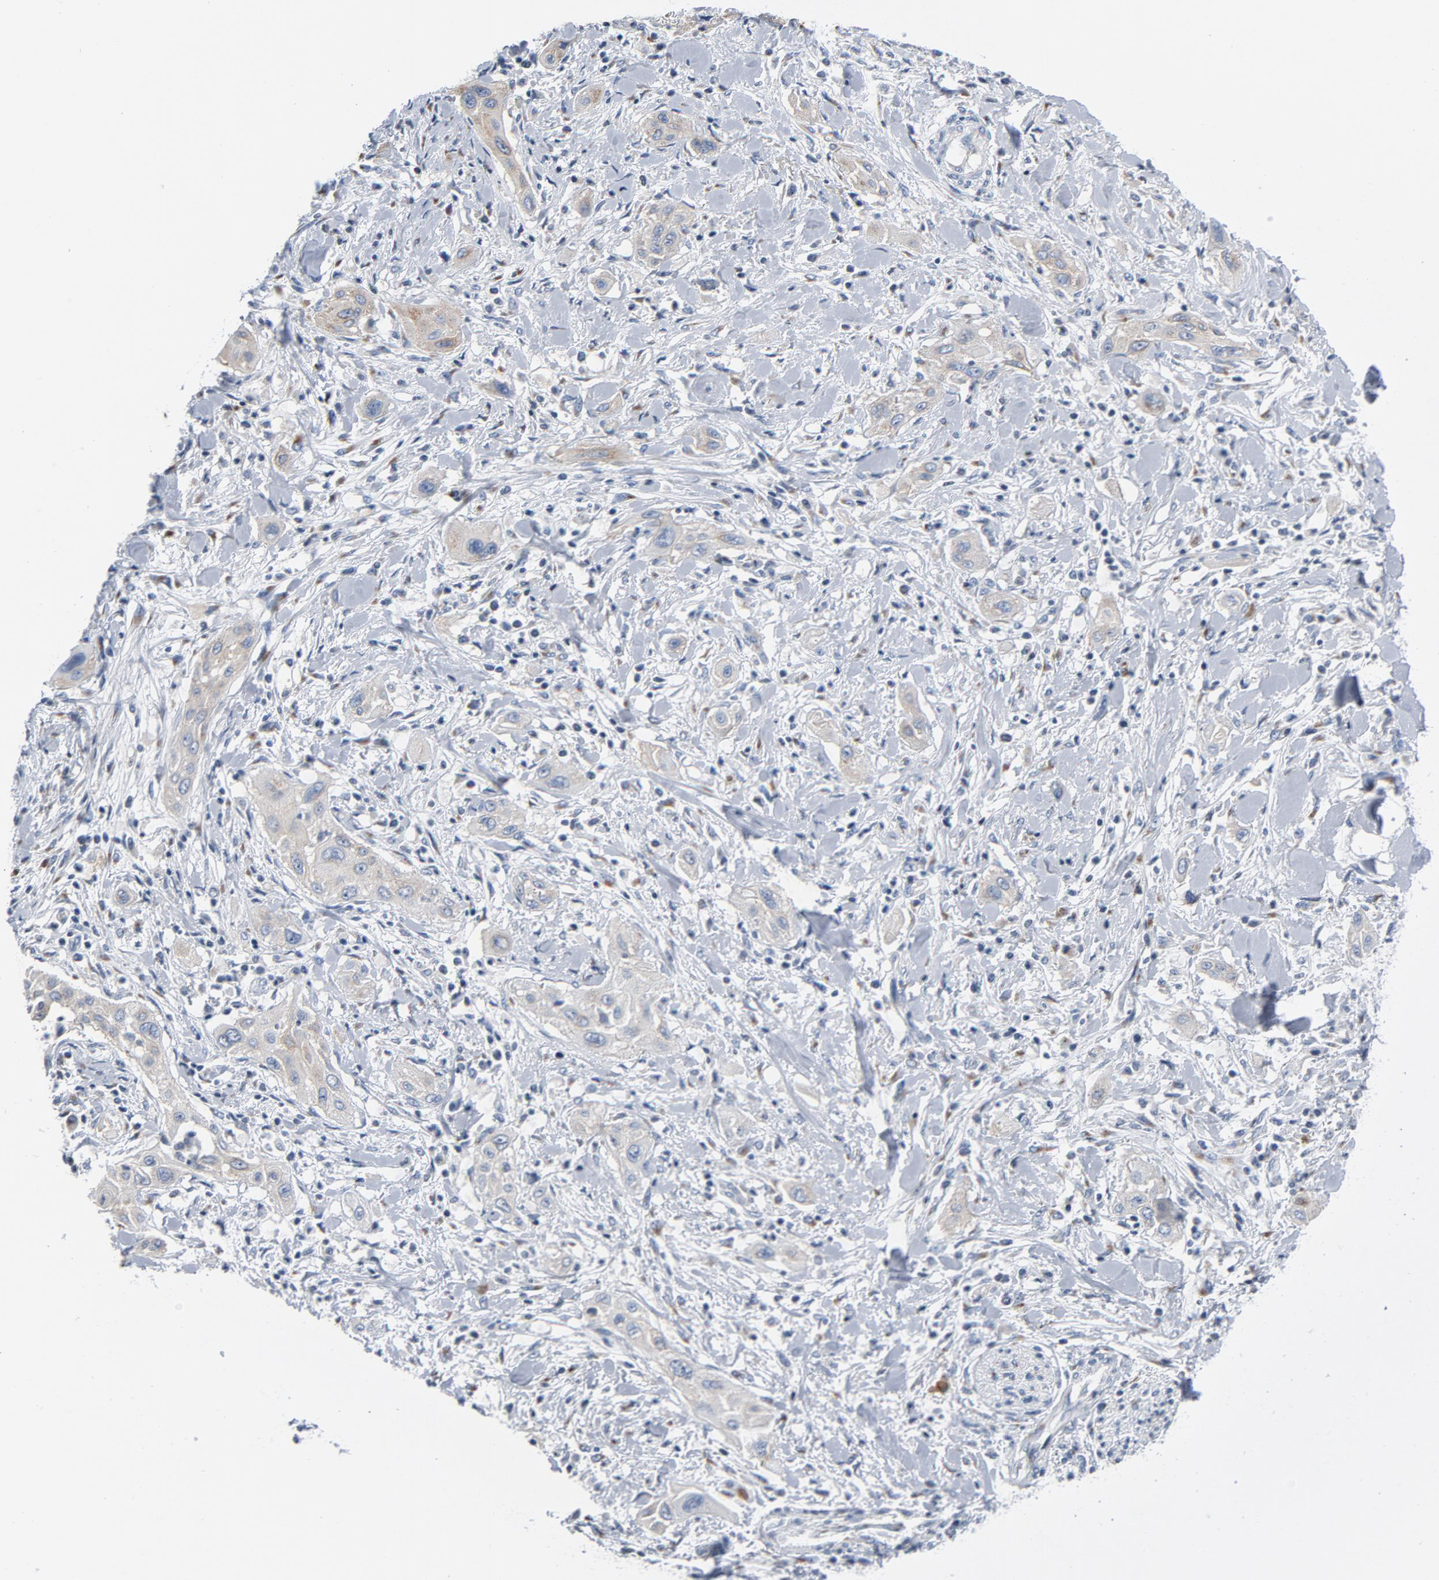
{"staining": {"intensity": "moderate", "quantity": ">75%", "location": "cytoplasmic/membranous"}, "tissue": "lung cancer", "cell_type": "Tumor cells", "image_type": "cancer", "snomed": [{"axis": "morphology", "description": "Squamous cell carcinoma, NOS"}, {"axis": "topography", "description": "Lung"}], "caption": "Lung cancer (squamous cell carcinoma) stained for a protein exhibits moderate cytoplasmic/membranous positivity in tumor cells.", "gene": "YIPF6", "patient": {"sex": "female", "age": 47}}